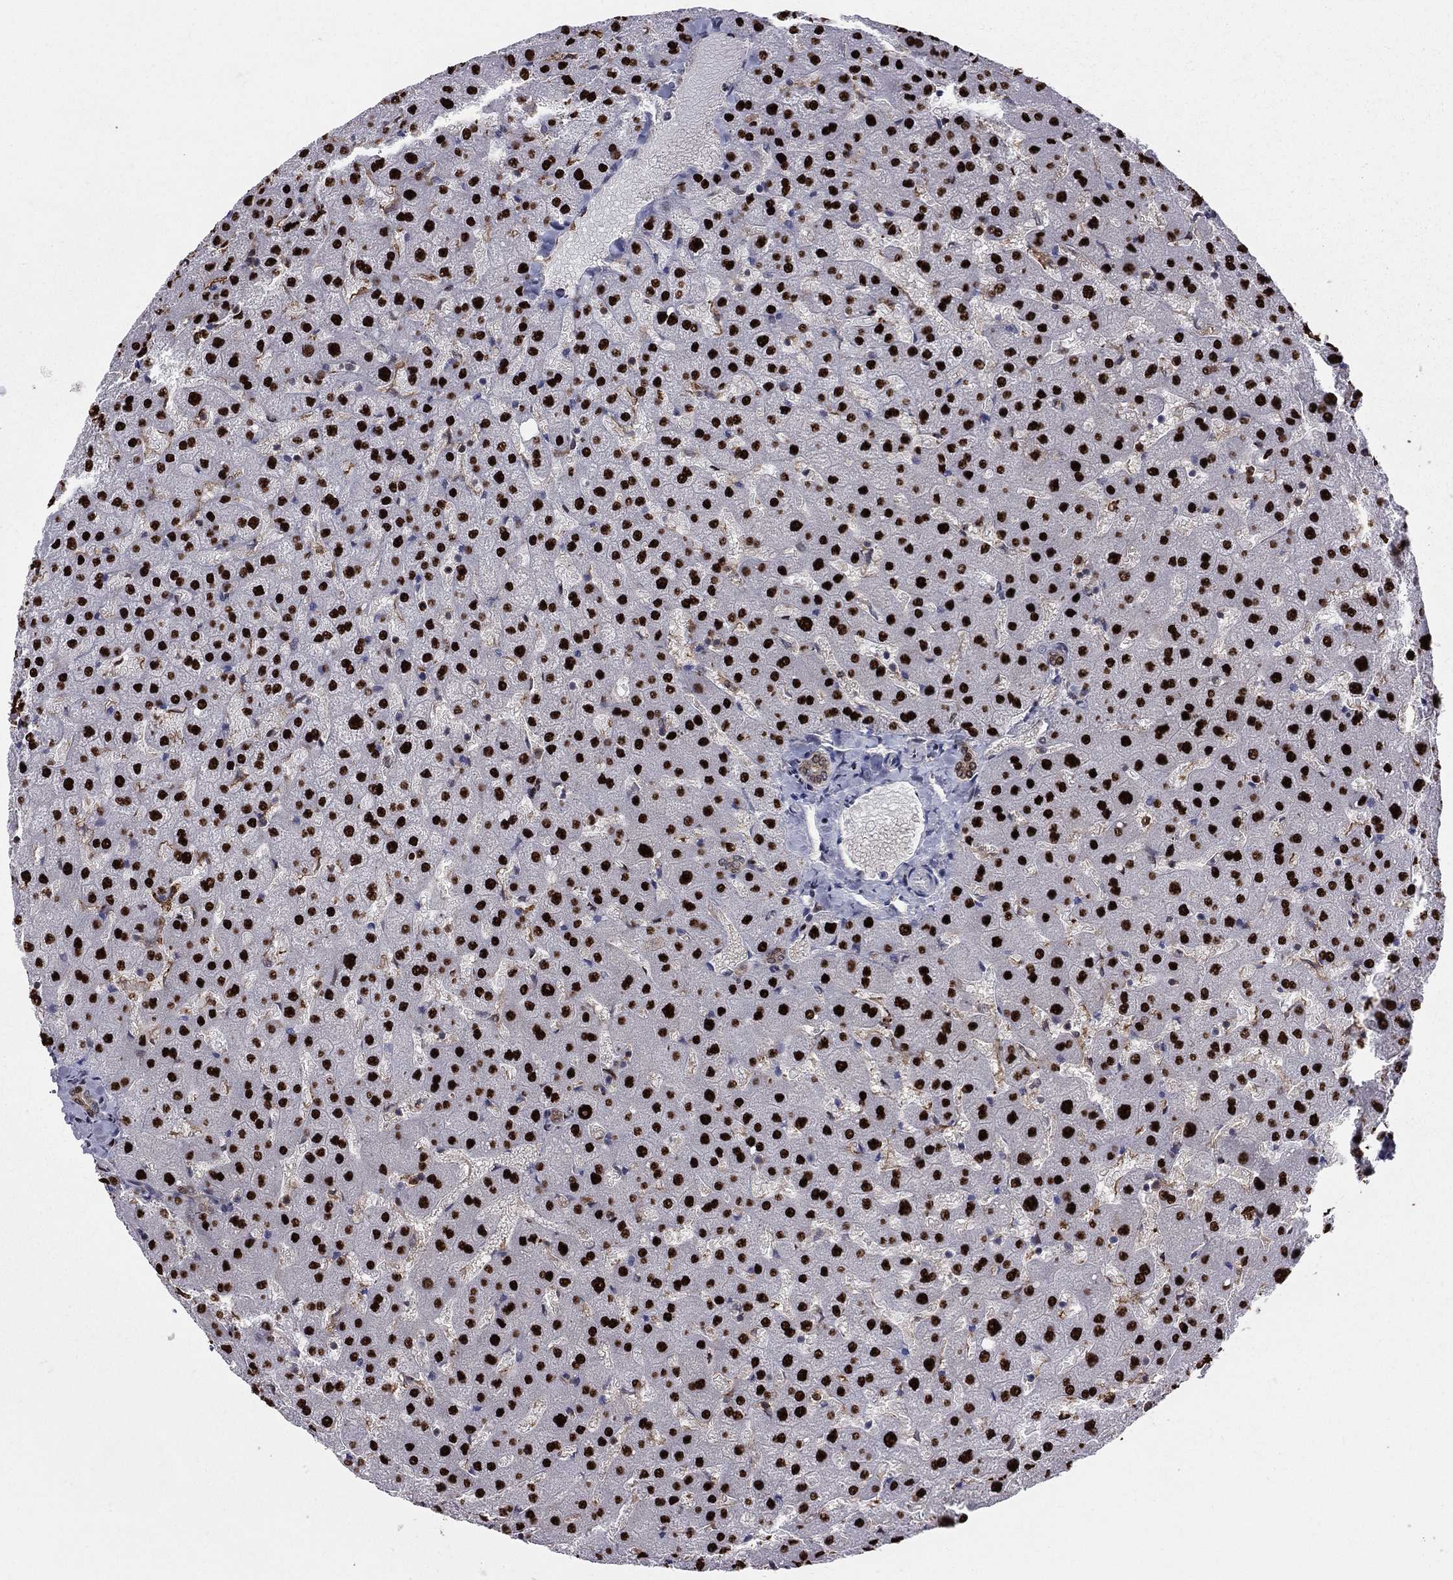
{"staining": {"intensity": "negative", "quantity": "none", "location": "none"}, "tissue": "liver", "cell_type": "Cholangiocytes", "image_type": "normal", "snomed": [{"axis": "morphology", "description": "Normal tissue, NOS"}, {"axis": "topography", "description": "Liver"}], "caption": "The histopathology image shows no significant staining in cholangiocytes of liver. The staining was performed using DAB to visualize the protein expression in brown, while the nuclei were stained in blue with hematoxylin (Magnification: 20x).", "gene": "PCGF3", "patient": {"sex": "female", "age": 50}}